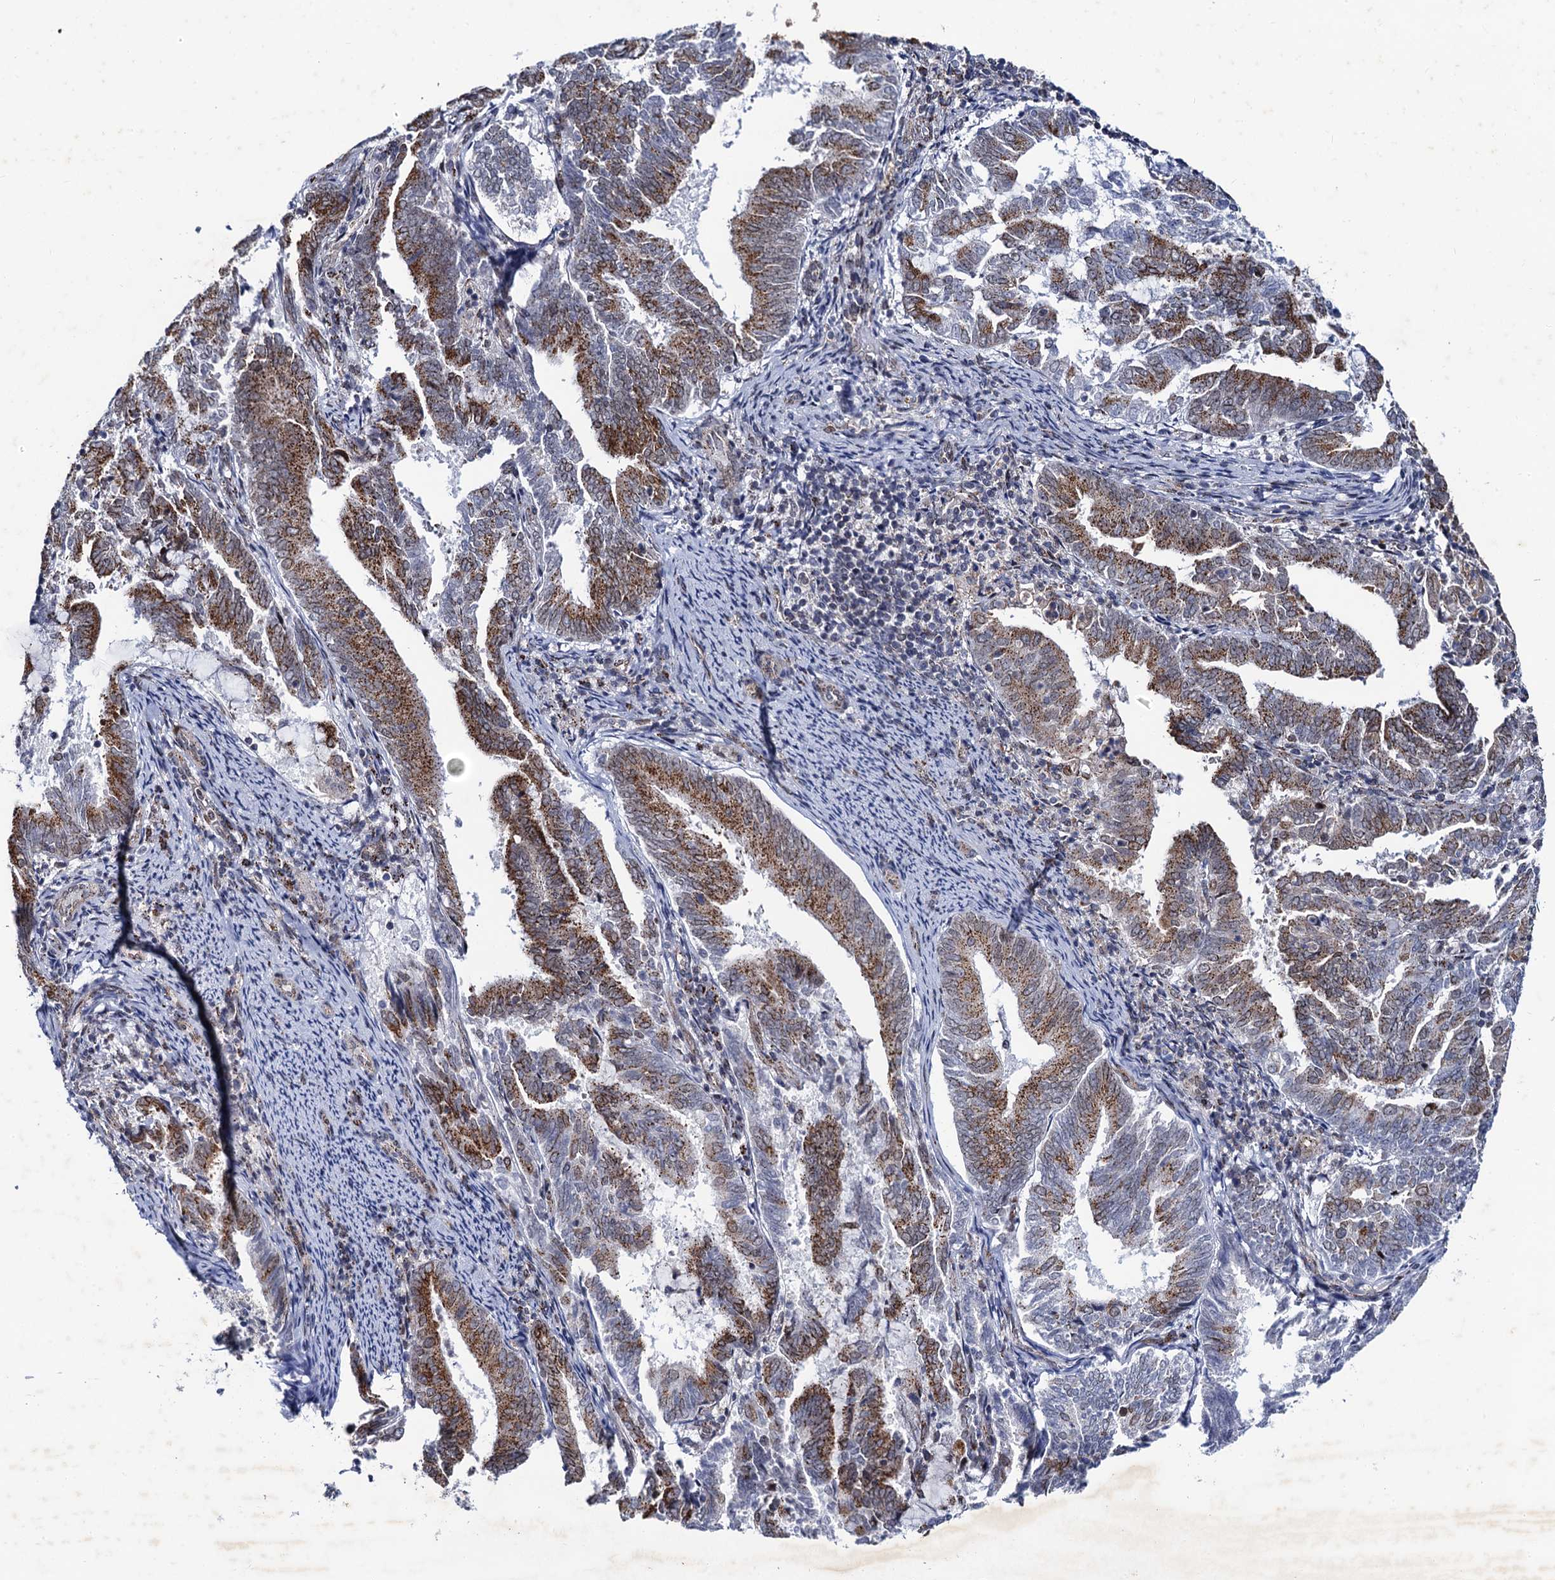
{"staining": {"intensity": "moderate", "quantity": ">75%", "location": "cytoplasmic/membranous"}, "tissue": "endometrial cancer", "cell_type": "Tumor cells", "image_type": "cancer", "snomed": [{"axis": "morphology", "description": "Adenocarcinoma, NOS"}, {"axis": "topography", "description": "Endometrium"}], "caption": "Protein expression analysis of human endometrial adenocarcinoma reveals moderate cytoplasmic/membranous positivity in about >75% of tumor cells.", "gene": "THAP2", "patient": {"sex": "female", "age": 80}}